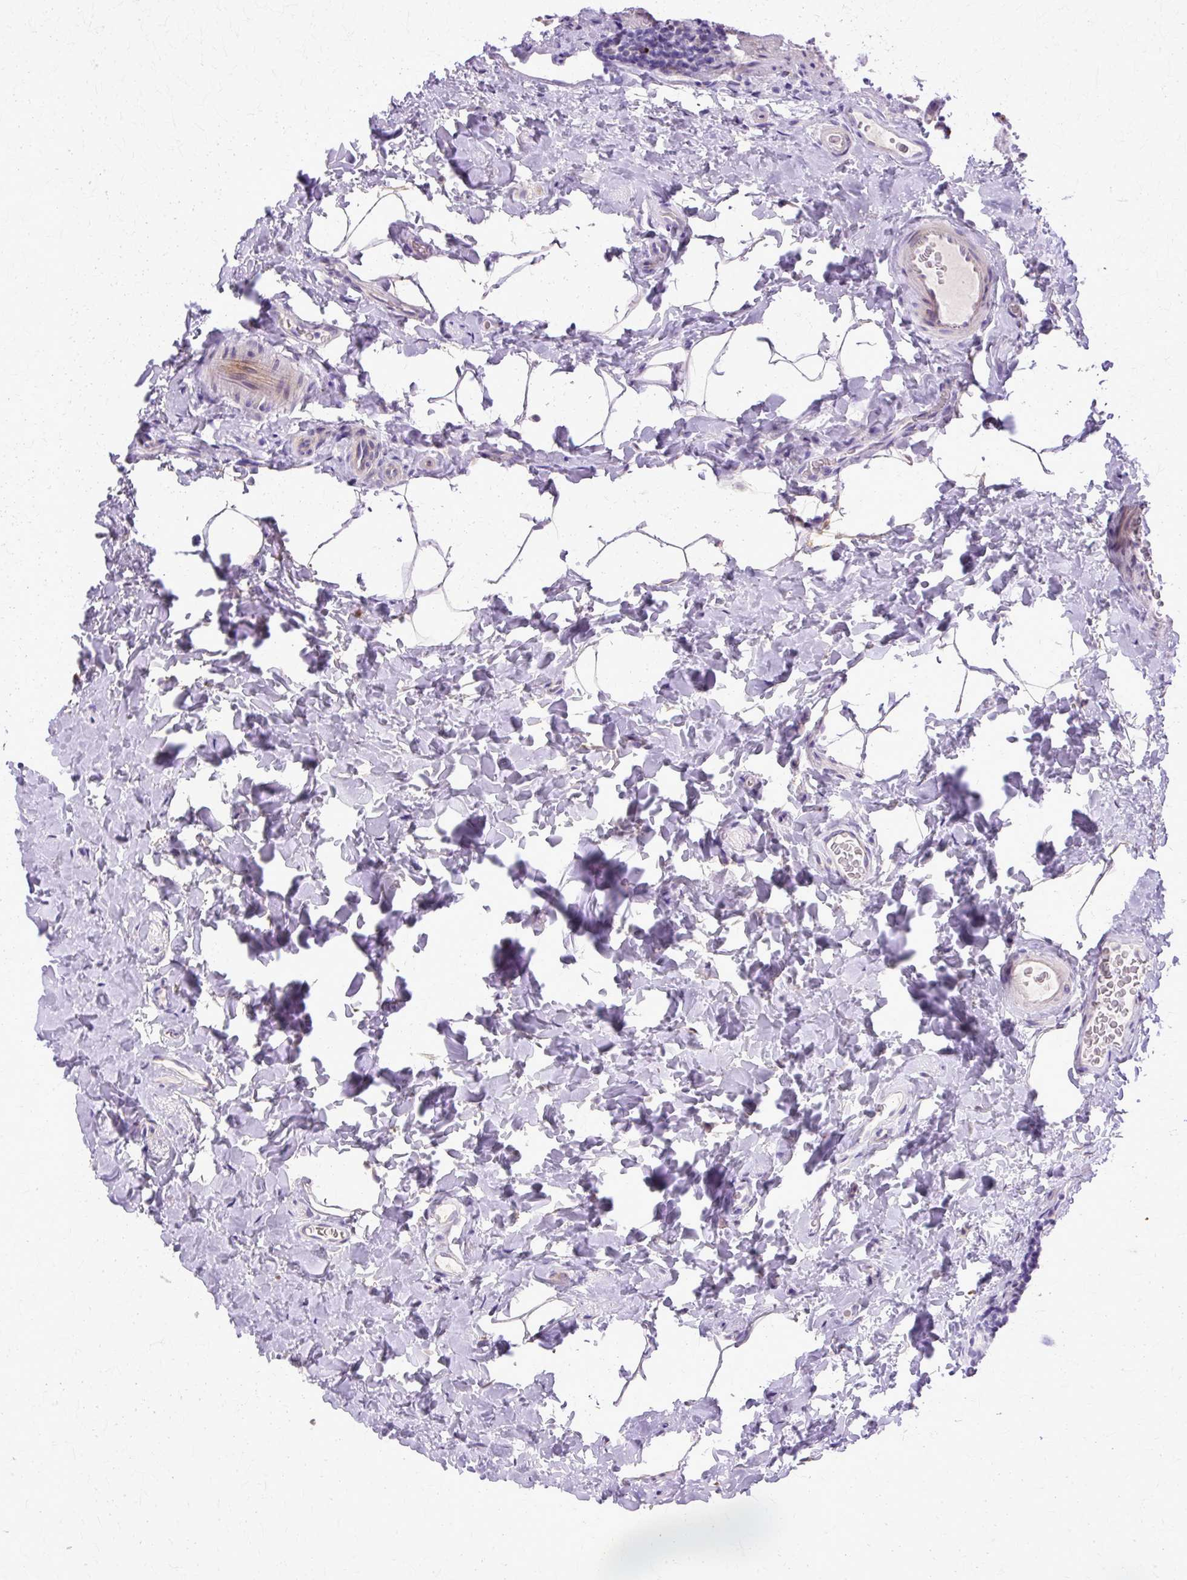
{"staining": {"intensity": "negative", "quantity": "none", "location": "none"}, "tissue": "colon", "cell_type": "Endothelial cells", "image_type": "normal", "snomed": [{"axis": "morphology", "description": "Normal tissue, NOS"}, {"axis": "topography", "description": "Colon"}], "caption": "Histopathology image shows no significant protein expression in endothelial cells of unremarkable colon. (DAB immunohistochemistry, high magnification).", "gene": "TBC1D3B", "patient": {"sex": "male", "age": 46}}